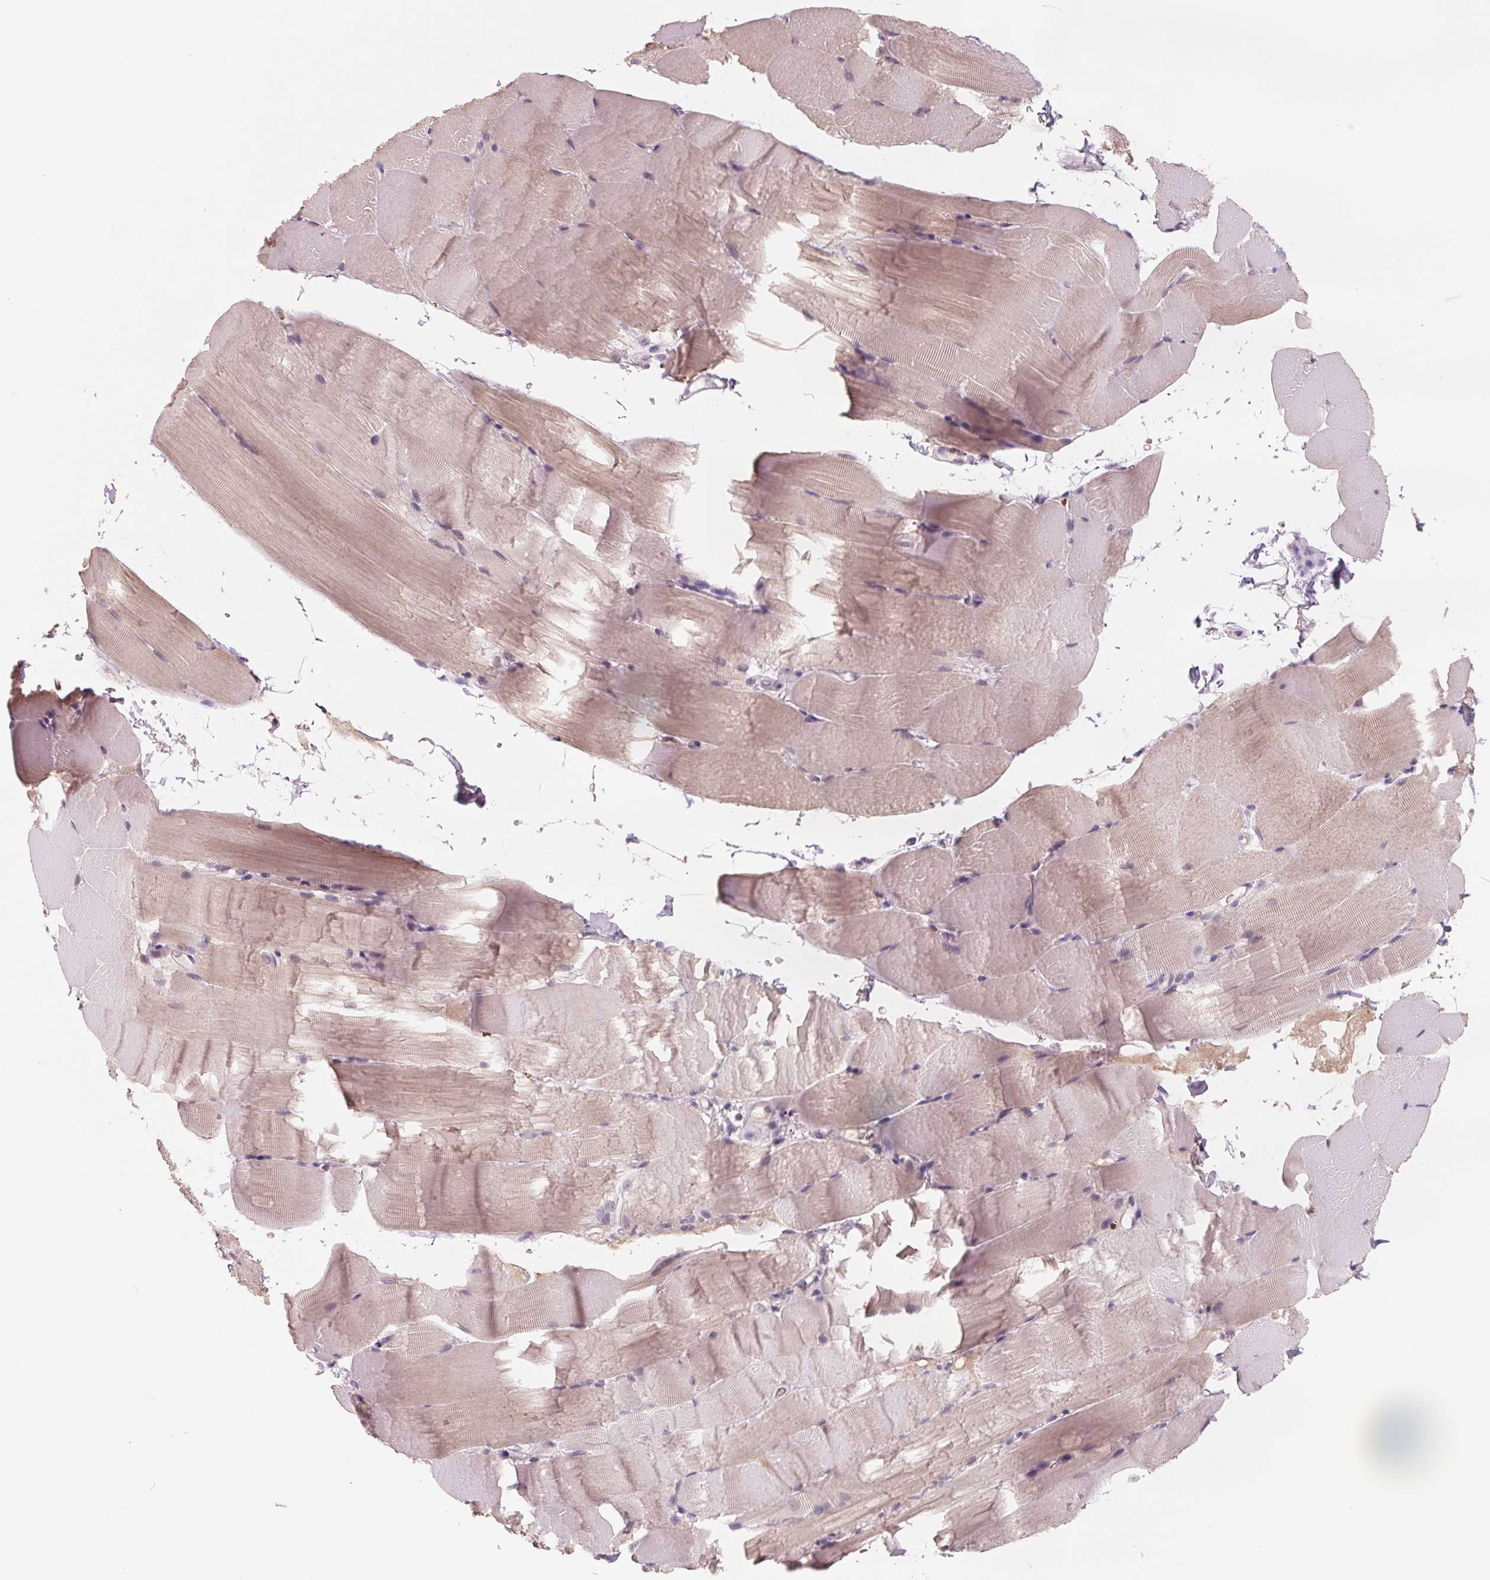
{"staining": {"intensity": "weak", "quantity": "25%-75%", "location": "cytoplasmic/membranous"}, "tissue": "skeletal muscle", "cell_type": "Myocytes", "image_type": "normal", "snomed": [{"axis": "morphology", "description": "Normal tissue, NOS"}, {"axis": "topography", "description": "Skeletal muscle"}], "caption": "Immunohistochemical staining of benign human skeletal muscle demonstrates 25%-75% levels of weak cytoplasmic/membranous protein positivity in about 25%-75% of myocytes. (DAB (3,3'-diaminobenzidine) IHC with brightfield microscopy, high magnification).", "gene": "FTCD", "patient": {"sex": "female", "age": 37}}